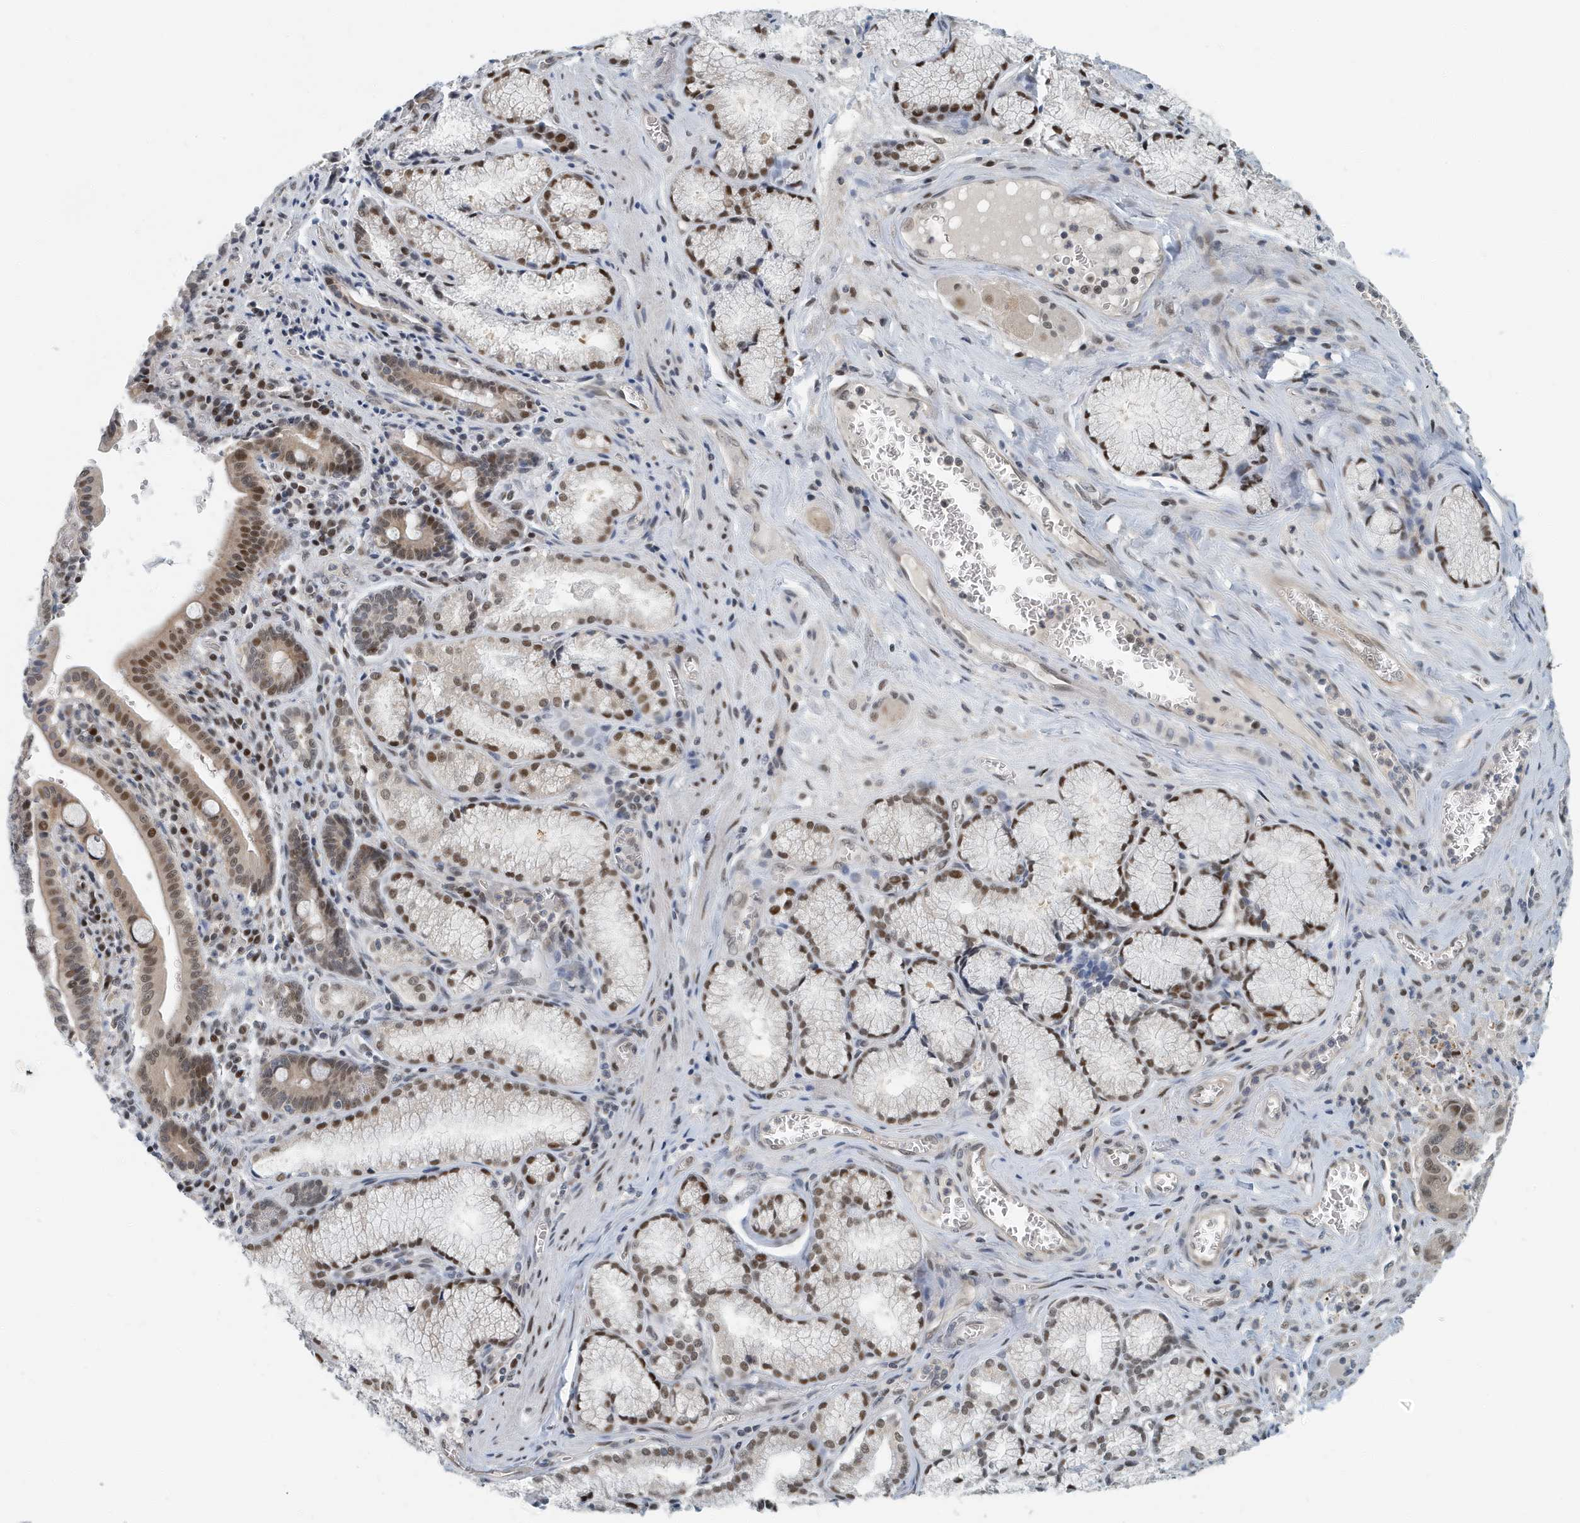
{"staining": {"intensity": "moderate", "quantity": ">75%", "location": "nuclear"}, "tissue": "pancreatic cancer", "cell_type": "Tumor cells", "image_type": "cancer", "snomed": [{"axis": "morphology", "description": "Adenocarcinoma, NOS"}, {"axis": "topography", "description": "Pancreas"}], "caption": "There is medium levels of moderate nuclear staining in tumor cells of adenocarcinoma (pancreatic), as demonstrated by immunohistochemical staining (brown color).", "gene": "KIF15", "patient": {"sex": "male", "age": 70}}